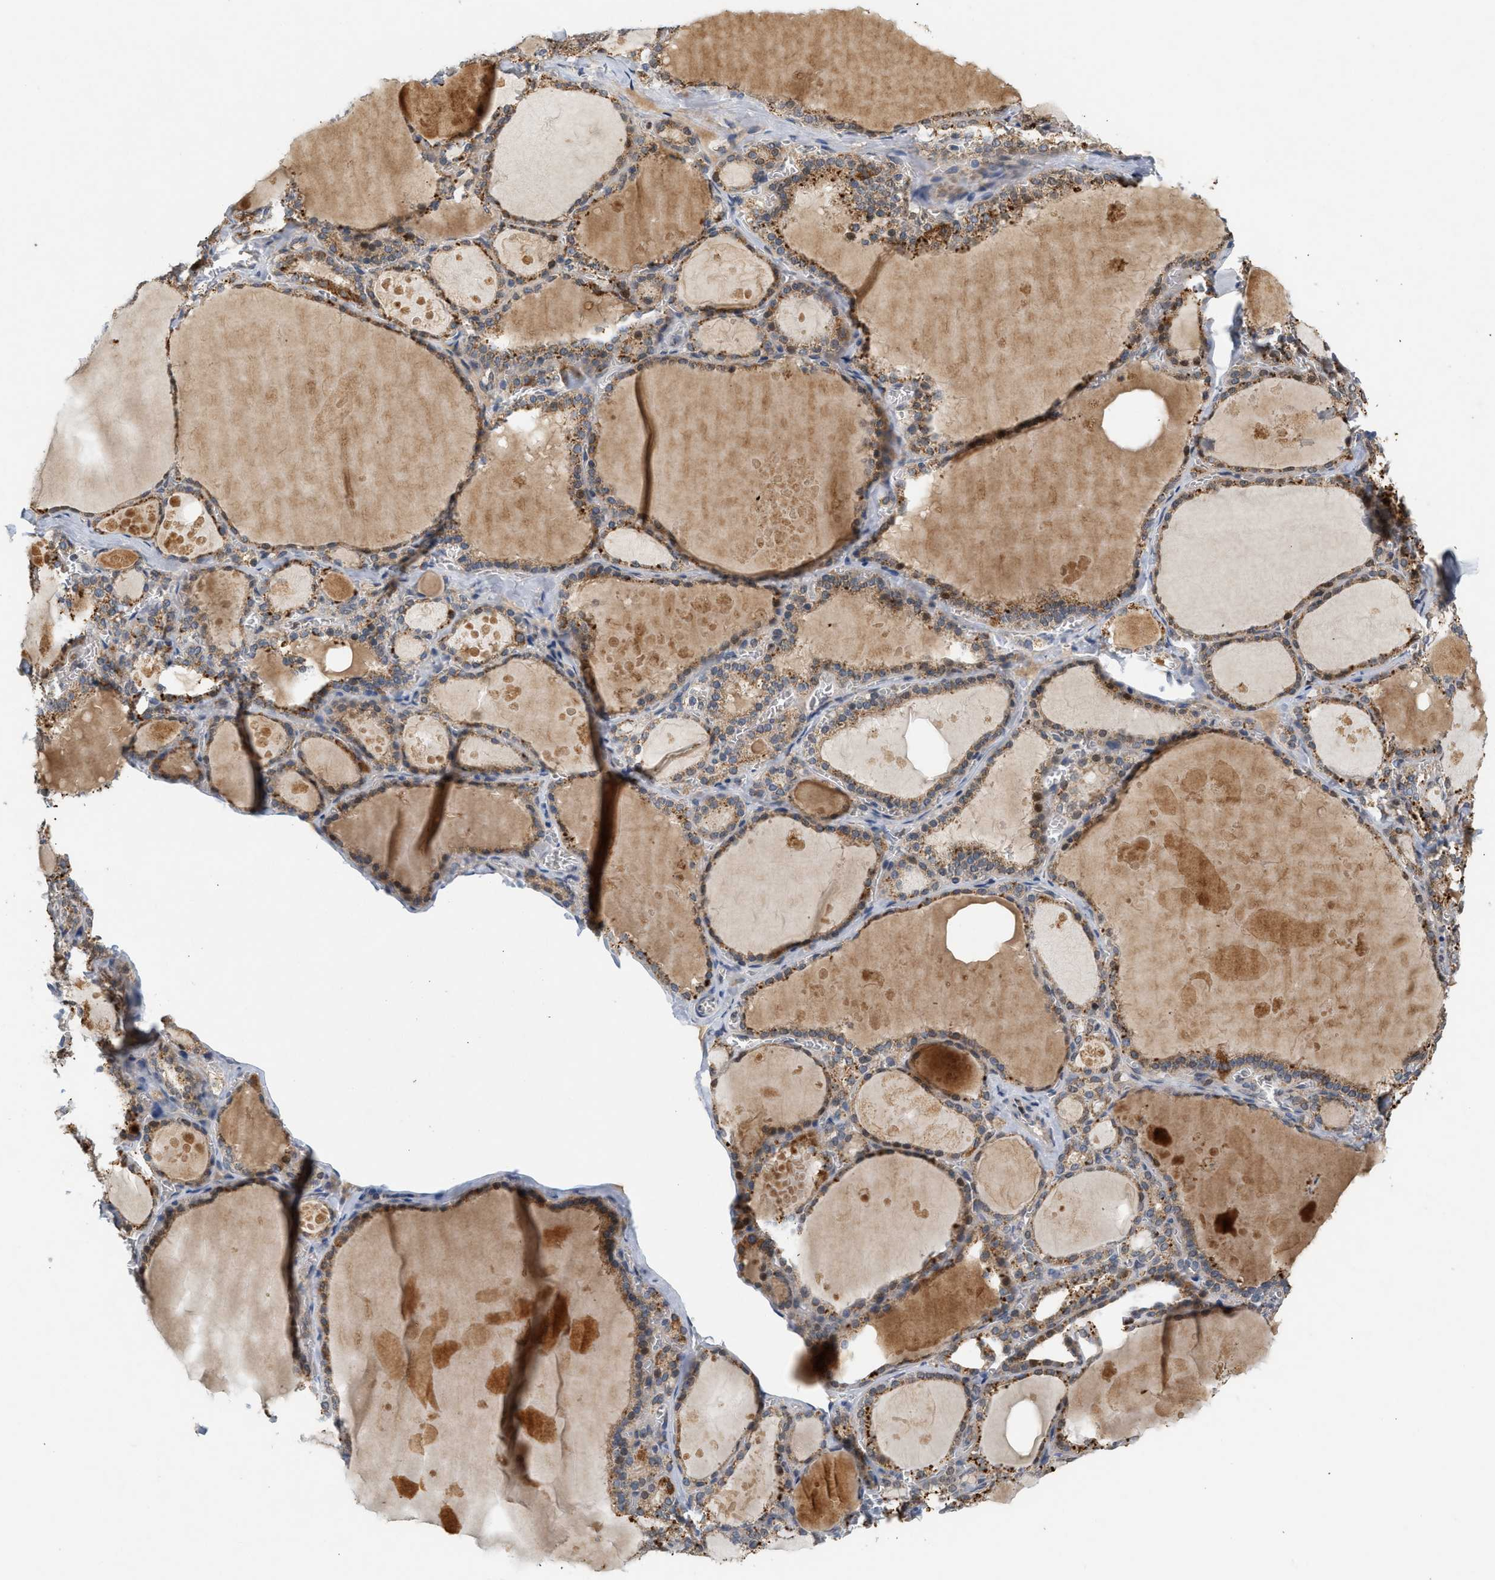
{"staining": {"intensity": "moderate", "quantity": ">75%", "location": "cytoplasmic/membranous"}, "tissue": "thyroid gland", "cell_type": "Glandular cells", "image_type": "normal", "snomed": [{"axis": "morphology", "description": "Normal tissue, NOS"}, {"axis": "topography", "description": "Thyroid gland"}], "caption": "Thyroid gland was stained to show a protein in brown. There is medium levels of moderate cytoplasmic/membranous staining in about >75% of glandular cells.", "gene": "MCU", "patient": {"sex": "male", "age": 56}}